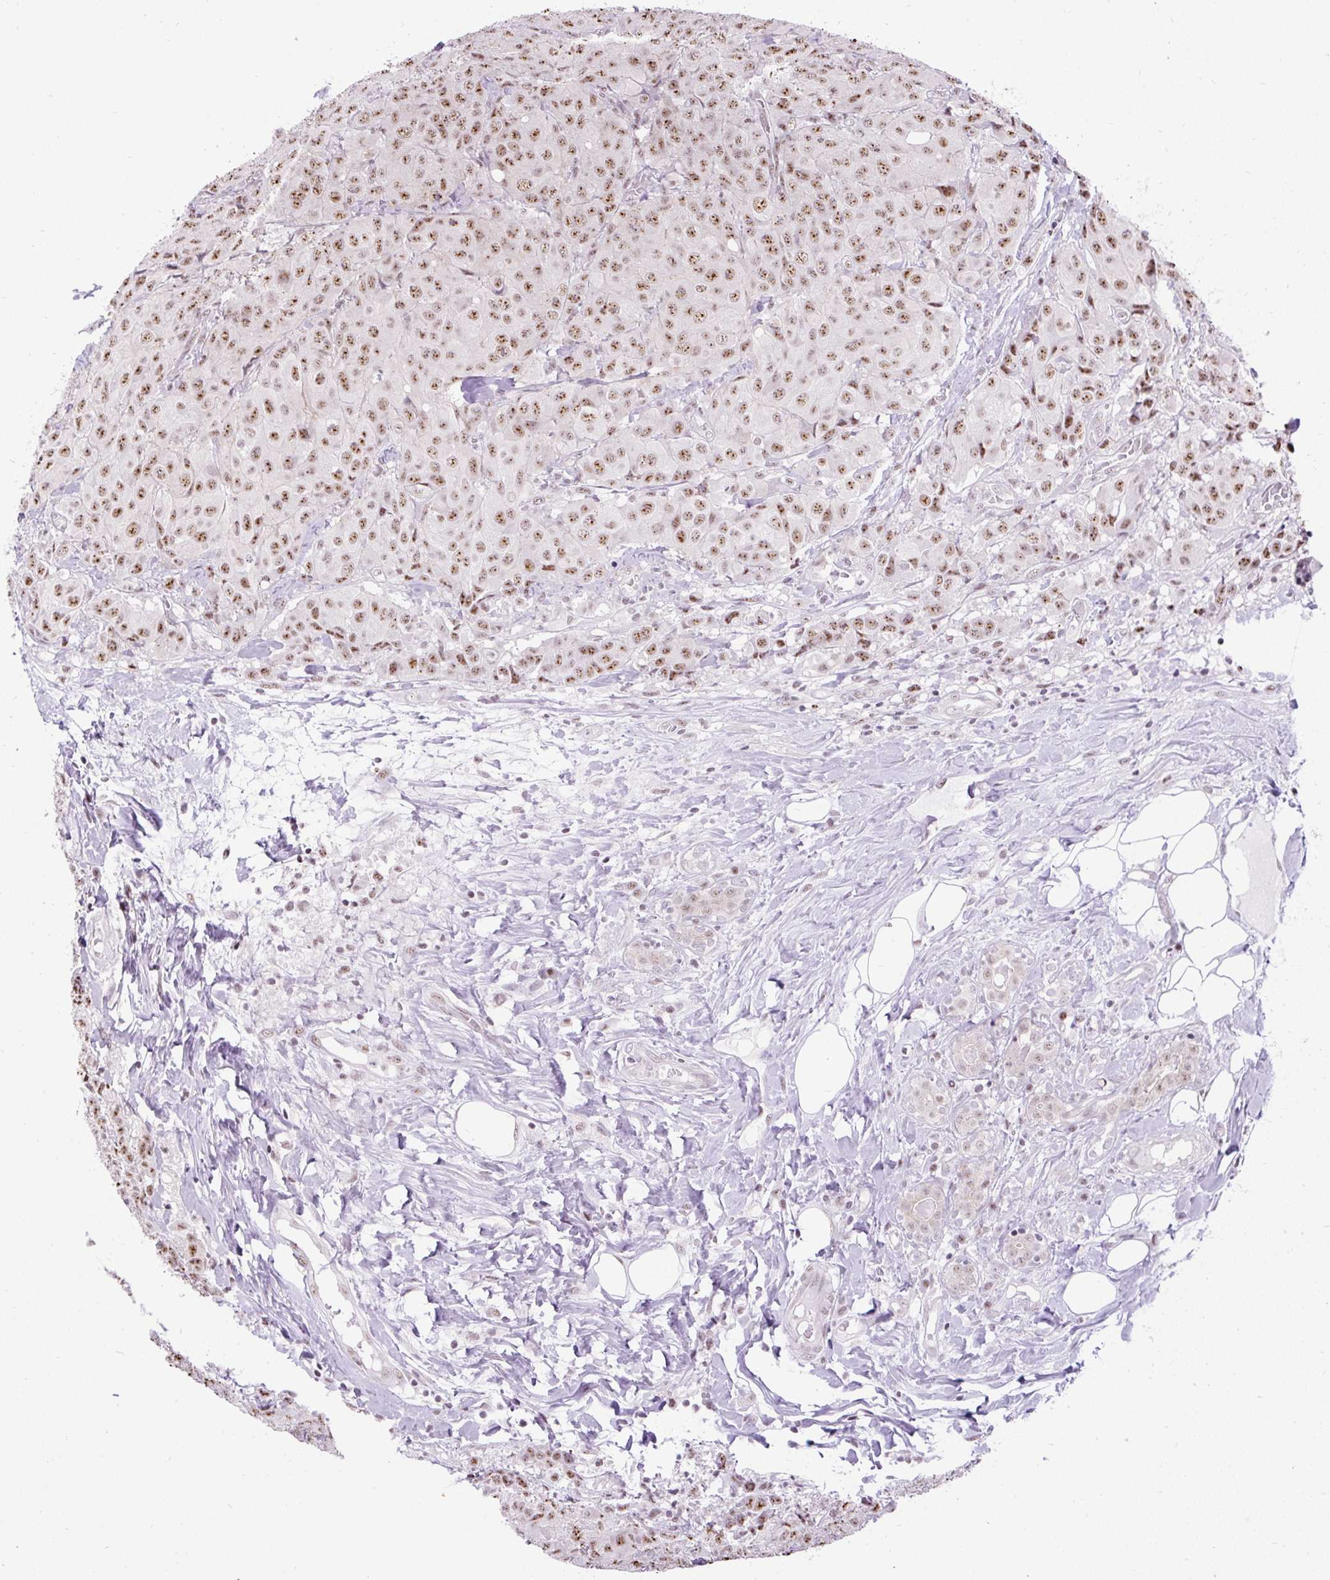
{"staining": {"intensity": "moderate", "quantity": ">75%", "location": "nuclear"}, "tissue": "breast cancer", "cell_type": "Tumor cells", "image_type": "cancer", "snomed": [{"axis": "morphology", "description": "Duct carcinoma"}, {"axis": "topography", "description": "Breast"}], "caption": "Immunohistochemical staining of intraductal carcinoma (breast) exhibits medium levels of moderate nuclear positivity in about >75% of tumor cells.", "gene": "SMC5", "patient": {"sex": "female", "age": 43}}